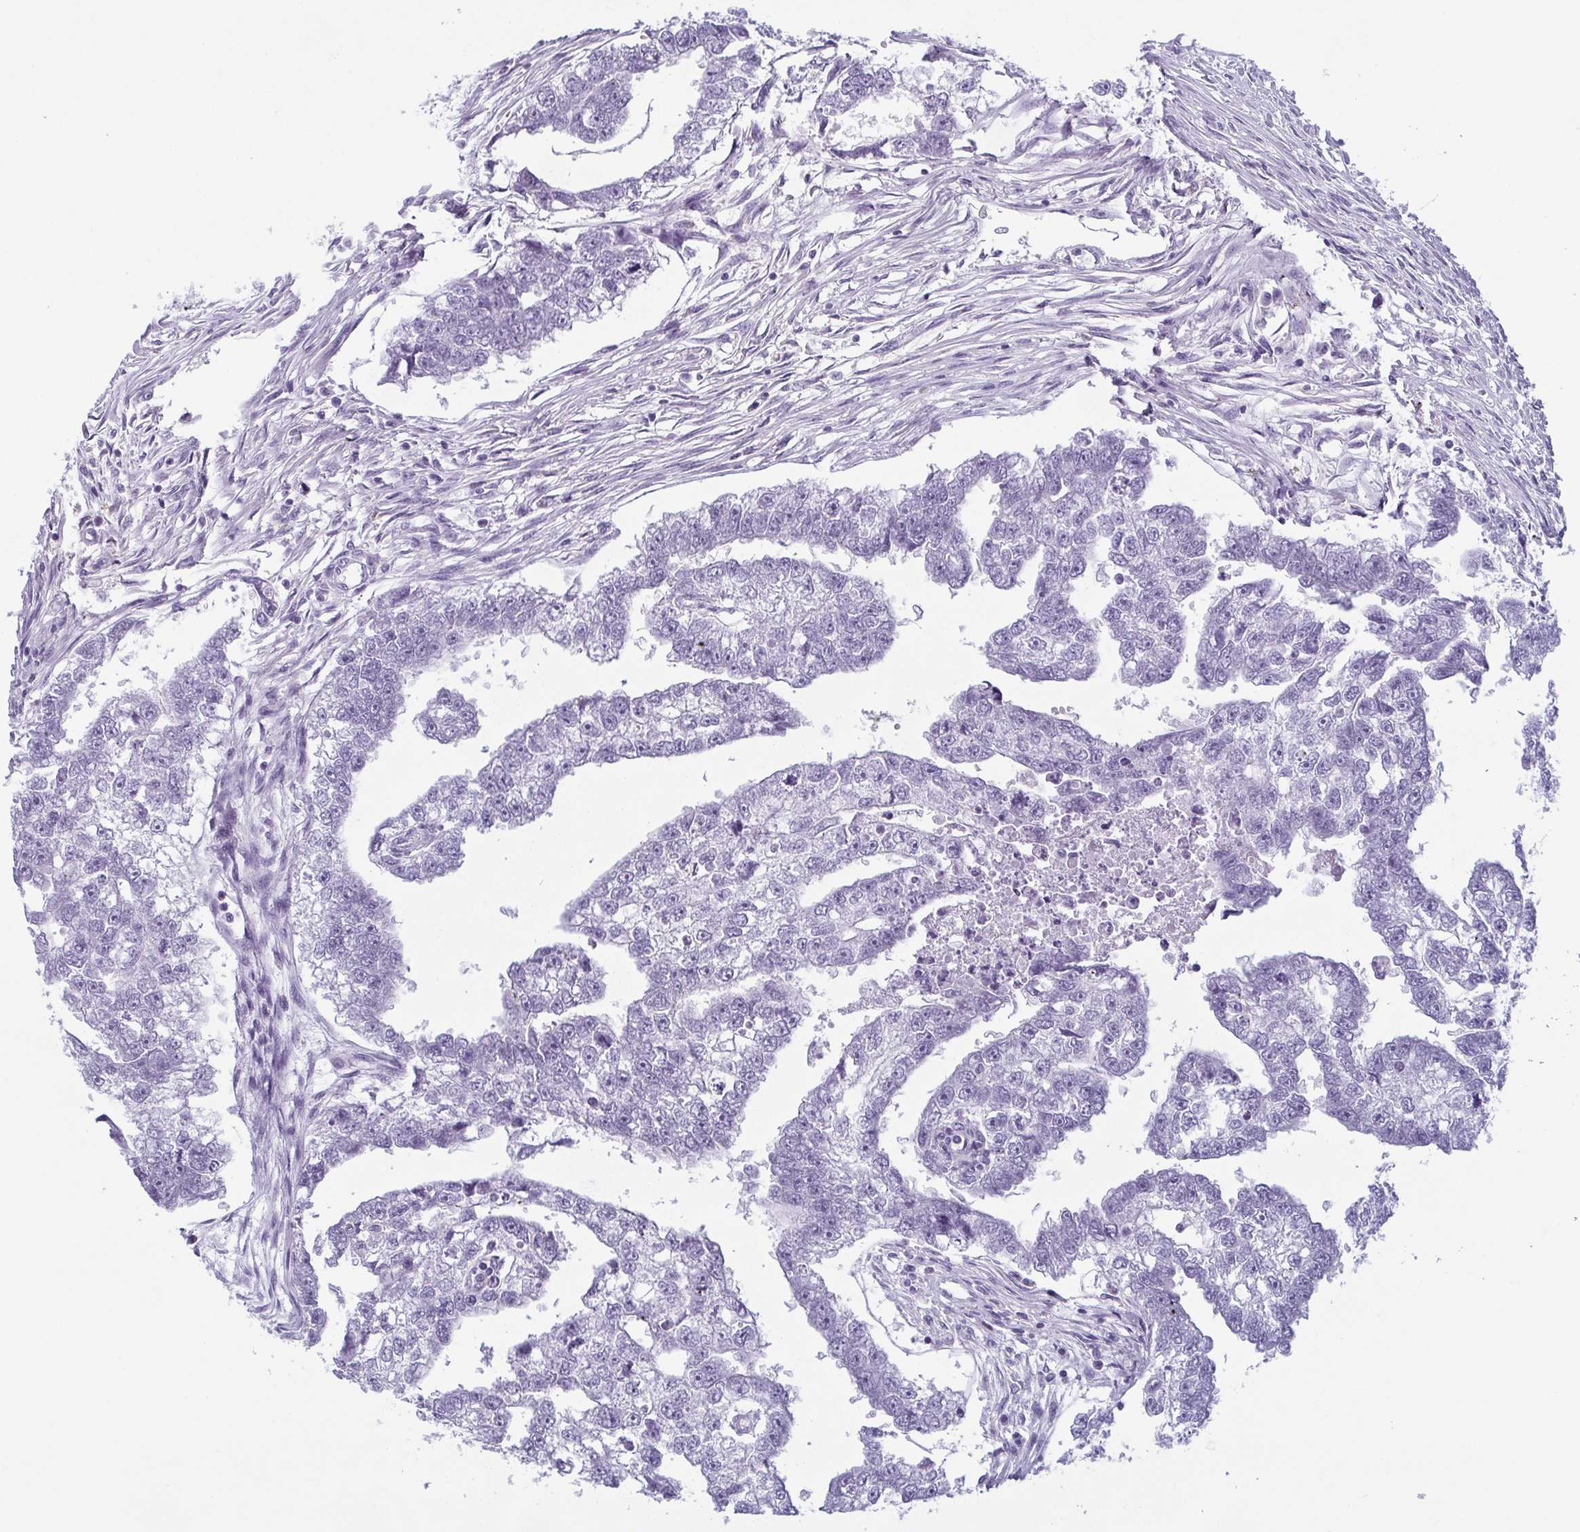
{"staining": {"intensity": "negative", "quantity": "none", "location": "none"}, "tissue": "testis cancer", "cell_type": "Tumor cells", "image_type": "cancer", "snomed": [{"axis": "morphology", "description": "Carcinoma, Embryonal, NOS"}, {"axis": "morphology", "description": "Teratoma, malignant, NOS"}, {"axis": "topography", "description": "Testis"}], "caption": "IHC micrograph of neoplastic tissue: human testis malignant teratoma stained with DAB demonstrates no significant protein expression in tumor cells. (DAB immunohistochemistry (IHC) with hematoxylin counter stain).", "gene": "KRT78", "patient": {"sex": "male", "age": 44}}